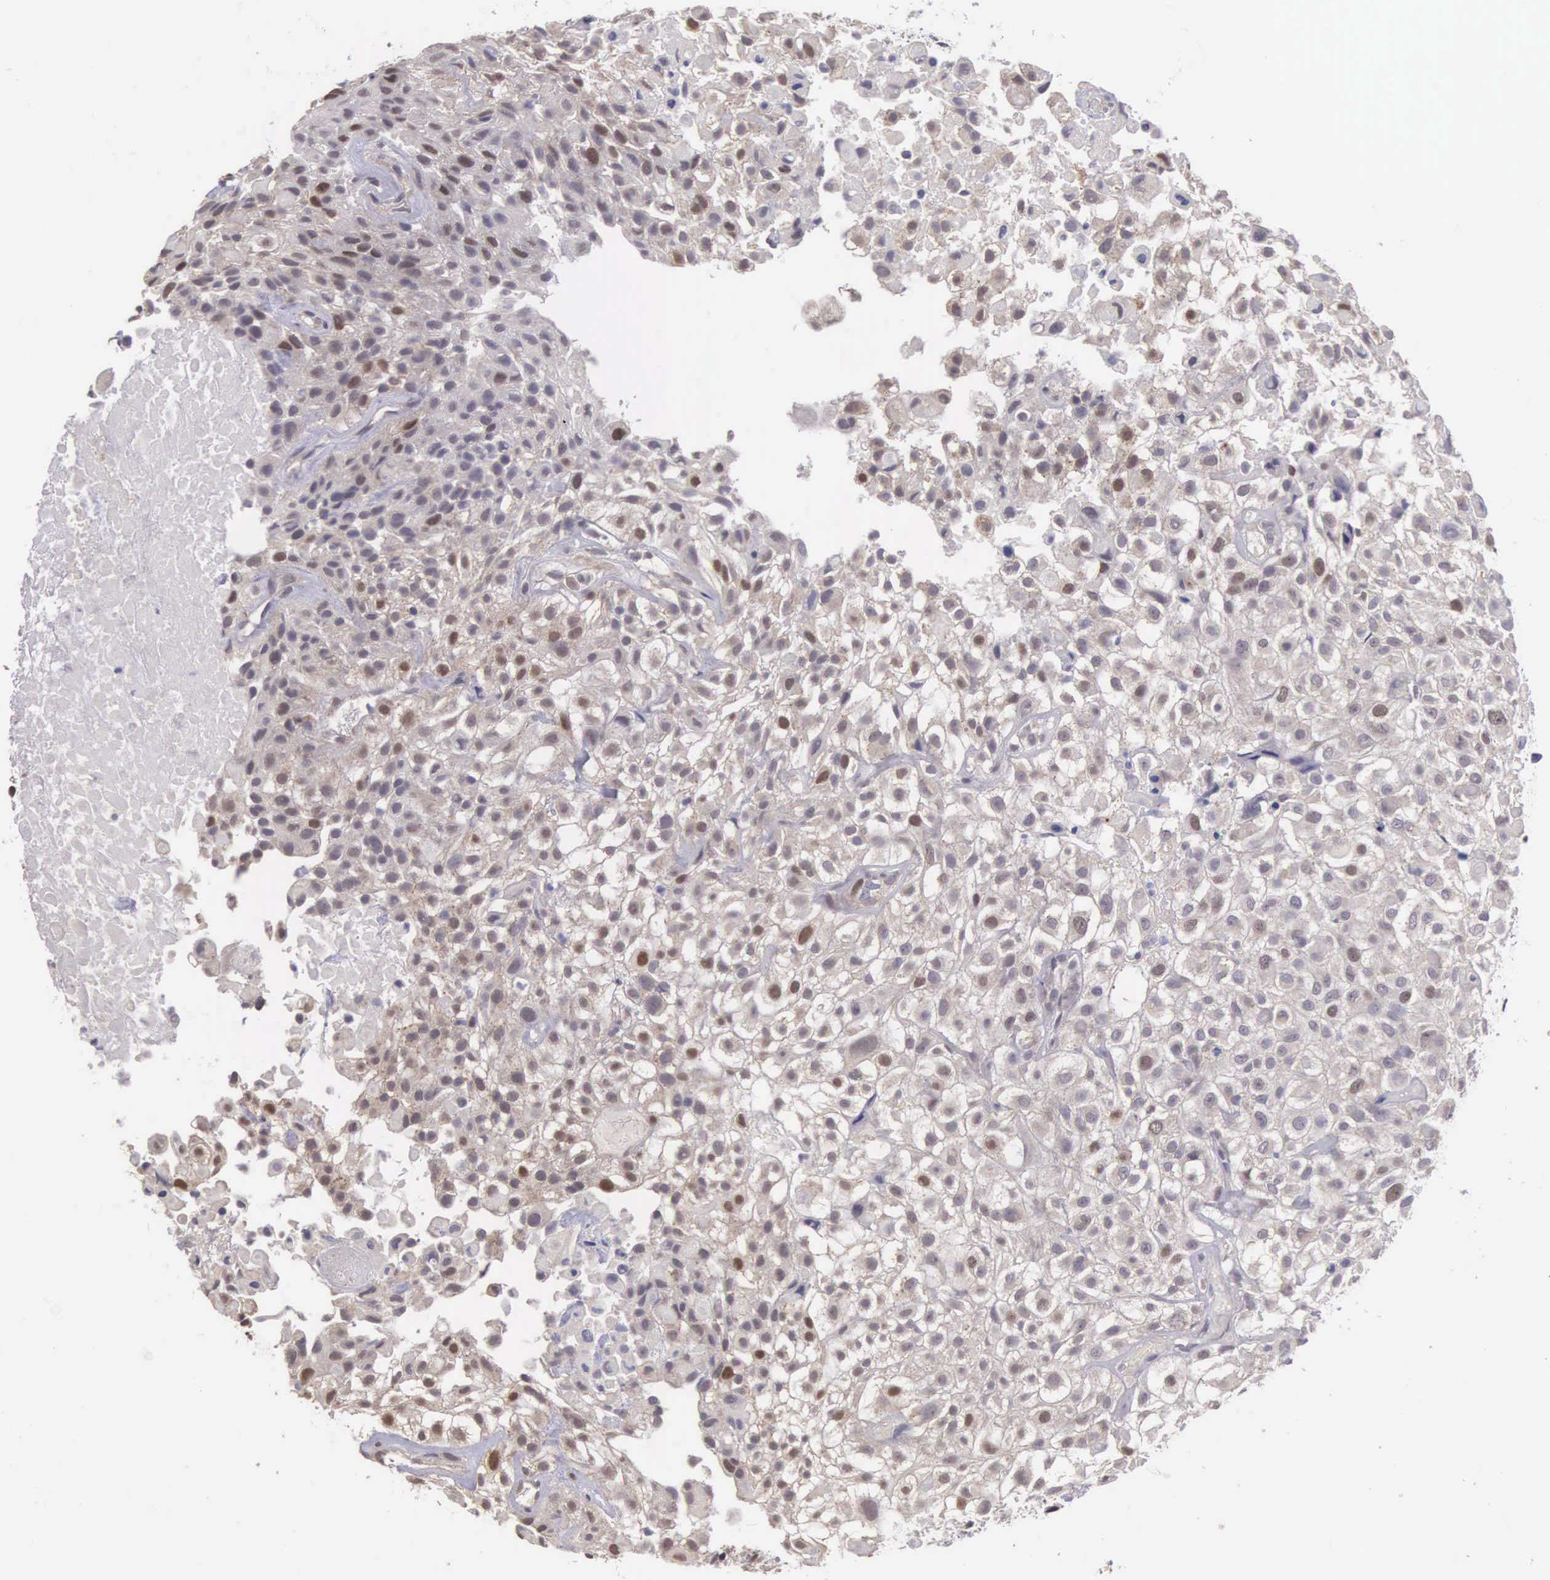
{"staining": {"intensity": "moderate", "quantity": "25%-75%", "location": "cytoplasmic/membranous,nuclear"}, "tissue": "urothelial cancer", "cell_type": "Tumor cells", "image_type": "cancer", "snomed": [{"axis": "morphology", "description": "Urothelial carcinoma, High grade"}, {"axis": "topography", "description": "Urinary bladder"}], "caption": "Tumor cells demonstrate medium levels of moderate cytoplasmic/membranous and nuclear positivity in approximately 25%-75% of cells in human urothelial cancer. Using DAB (3,3'-diaminobenzidine) (brown) and hematoxylin (blue) stains, captured at high magnification using brightfield microscopy.", "gene": "CDC45", "patient": {"sex": "male", "age": 56}}